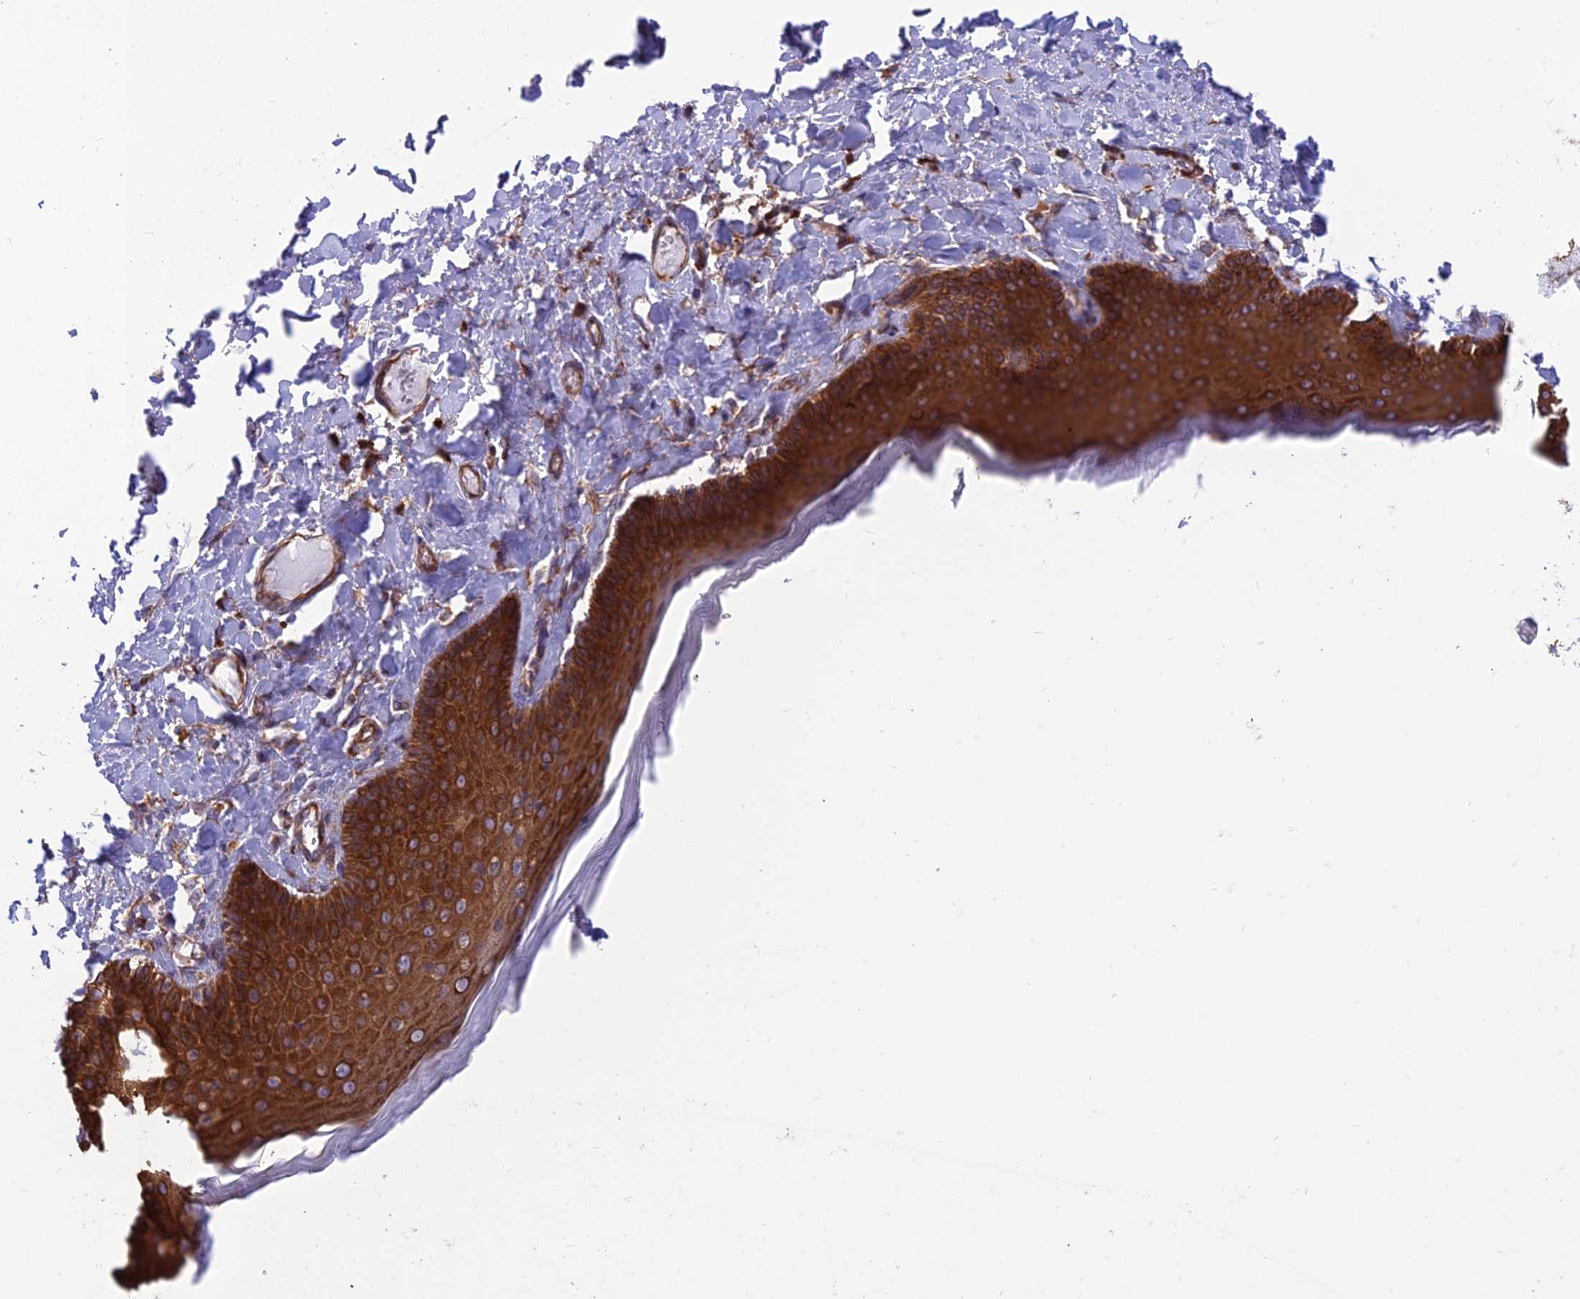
{"staining": {"intensity": "strong", "quantity": ">75%", "location": "cytoplasmic/membranous"}, "tissue": "skin", "cell_type": "Epidermal cells", "image_type": "normal", "snomed": [{"axis": "morphology", "description": "Normal tissue, NOS"}, {"axis": "topography", "description": "Anal"}], "caption": "The micrograph demonstrates staining of normal skin, revealing strong cytoplasmic/membranous protein positivity (brown color) within epidermal cells.", "gene": "RPL17", "patient": {"sex": "male", "age": 69}}